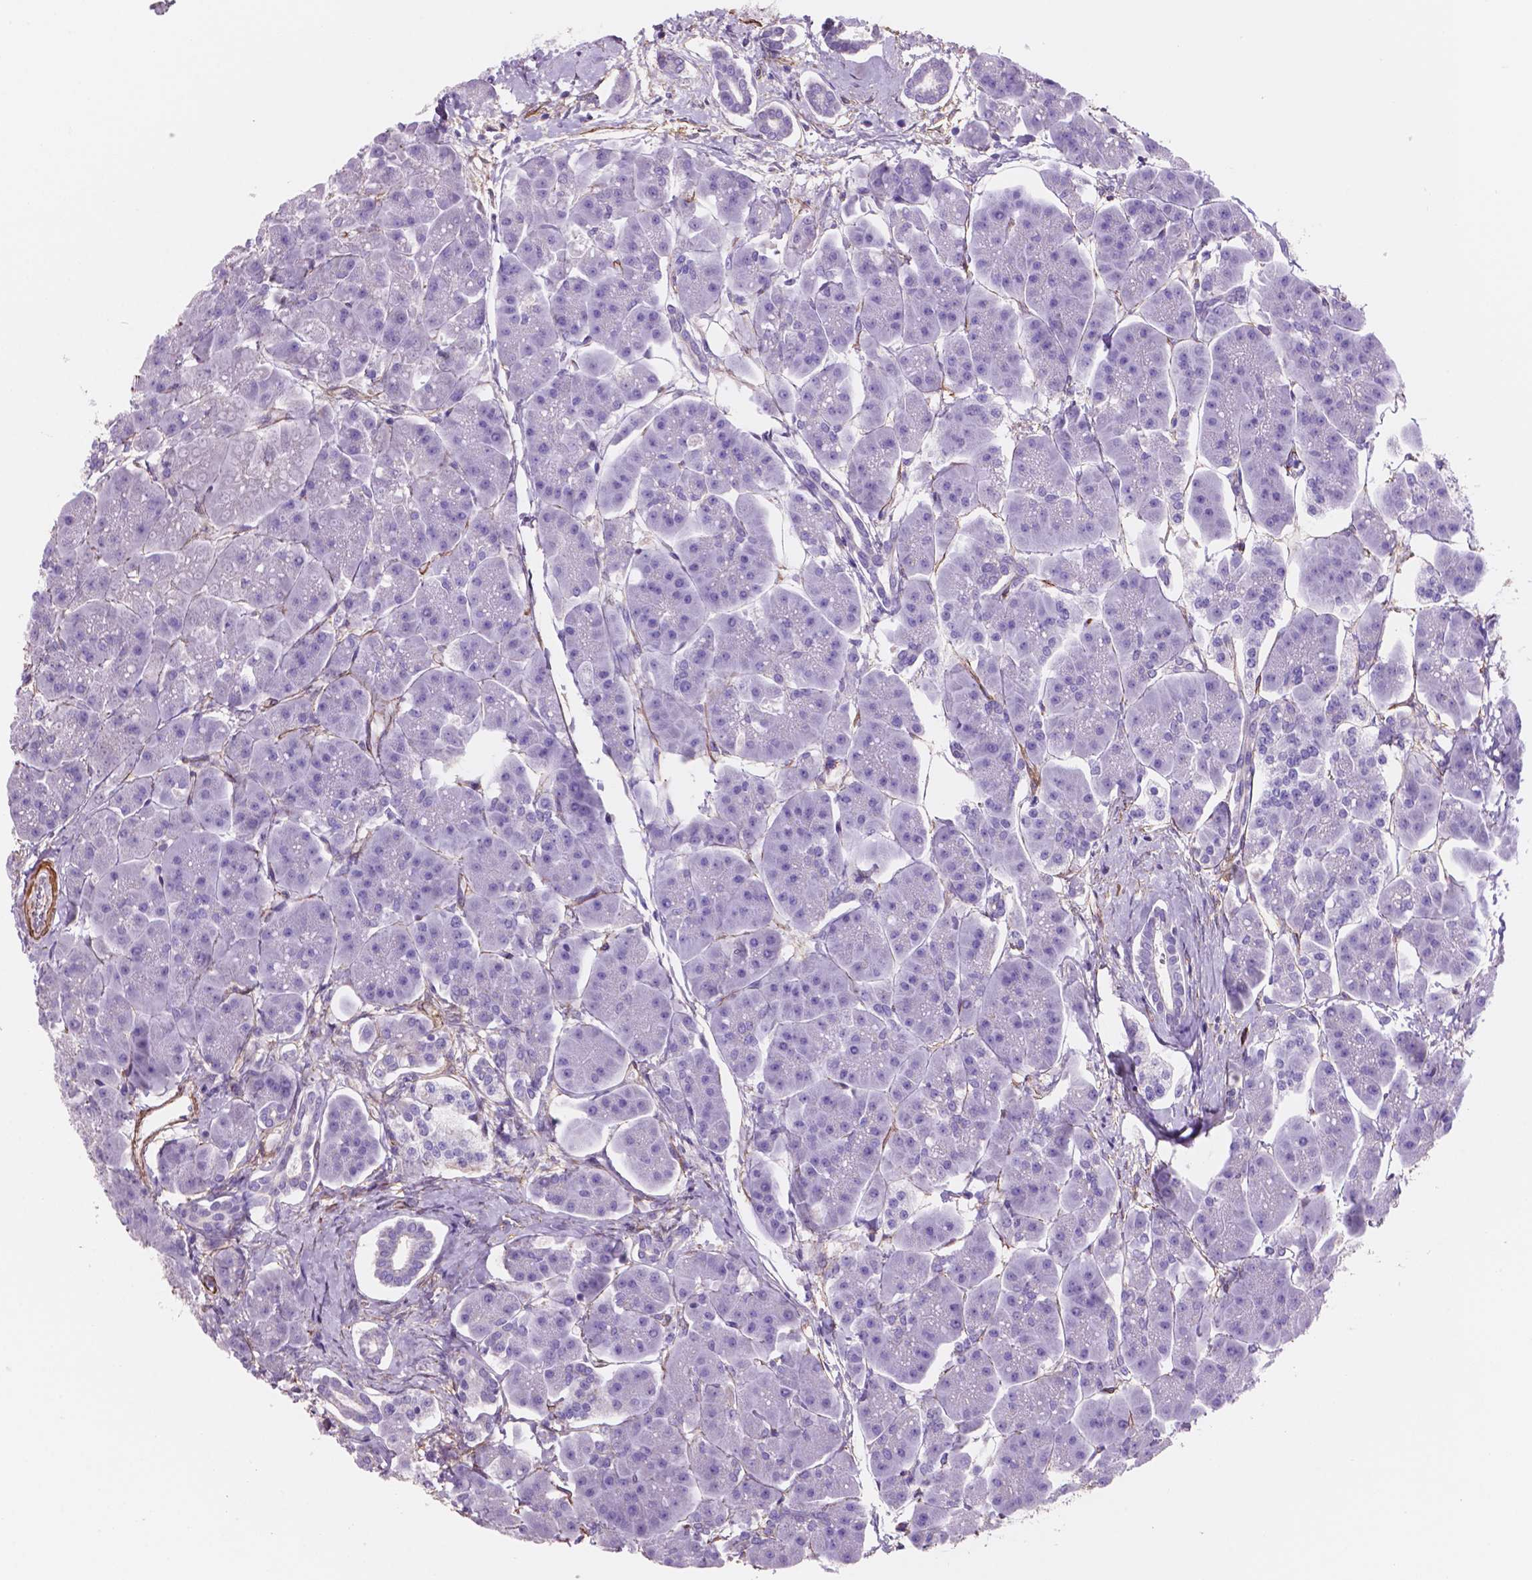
{"staining": {"intensity": "negative", "quantity": "none", "location": "none"}, "tissue": "pancreas", "cell_type": "Exocrine glandular cells", "image_type": "normal", "snomed": [{"axis": "morphology", "description": "Normal tissue, NOS"}, {"axis": "topography", "description": "Adipose tissue"}, {"axis": "topography", "description": "Pancreas"}, {"axis": "topography", "description": "Peripheral nerve tissue"}], "caption": "The photomicrograph displays no significant positivity in exocrine glandular cells of pancreas. (Immunohistochemistry, brightfield microscopy, high magnification).", "gene": "TOR2A", "patient": {"sex": "female", "age": 58}}